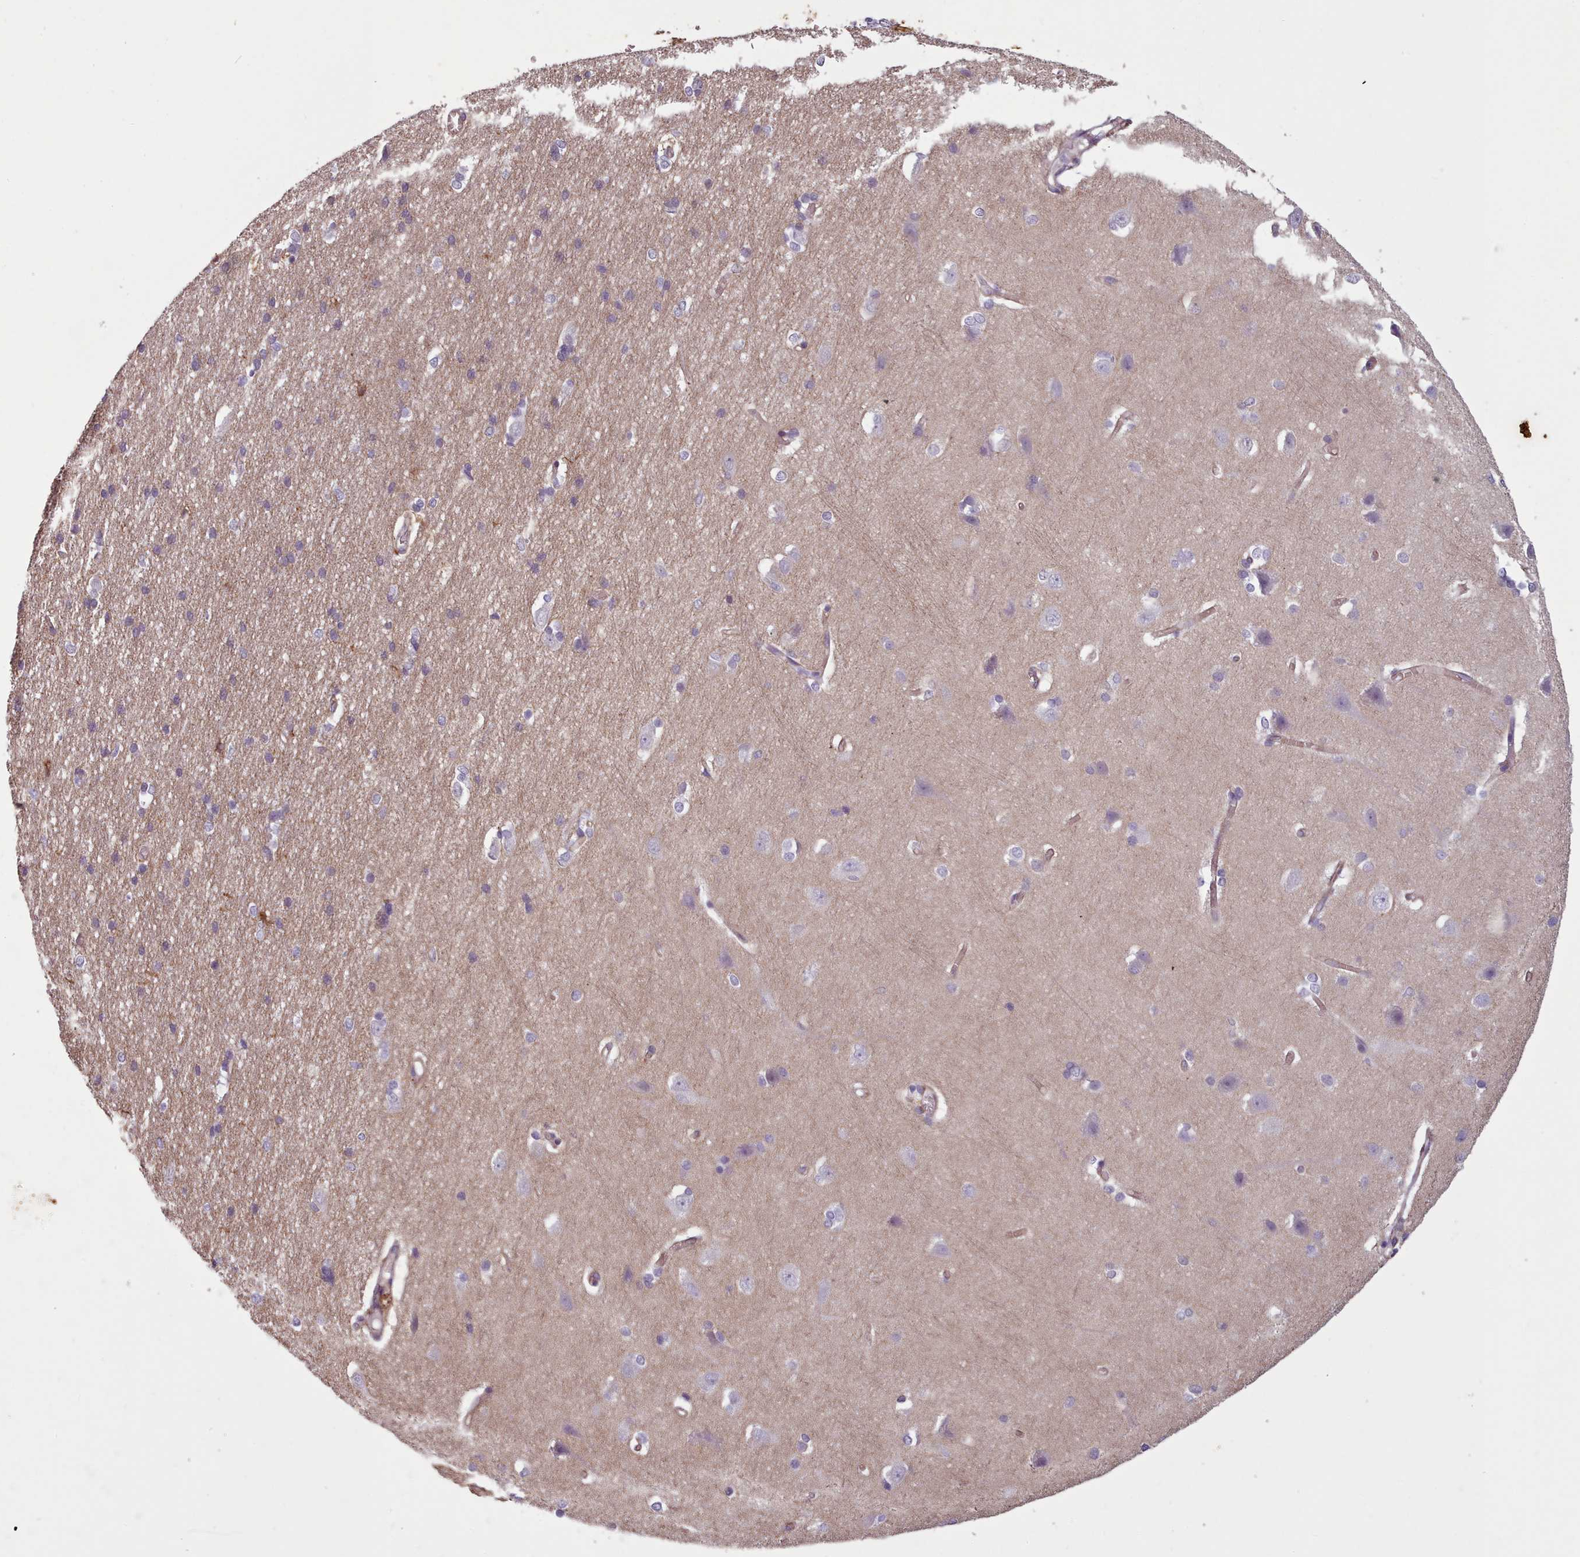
{"staining": {"intensity": "weak", "quantity": ">75%", "location": "cytoplasmic/membranous"}, "tissue": "cerebral cortex", "cell_type": "Endothelial cells", "image_type": "normal", "snomed": [{"axis": "morphology", "description": "Normal tissue, NOS"}, {"axis": "topography", "description": "Cerebral cortex"}], "caption": "Immunohistochemical staining of benign human cerebral cortex reveals weak cytoplasmic/membranous protein positivity in approximately >75% of endothelial cells.", "gene": "PLD4", "patient": {"sex": "male", "age": 37}}